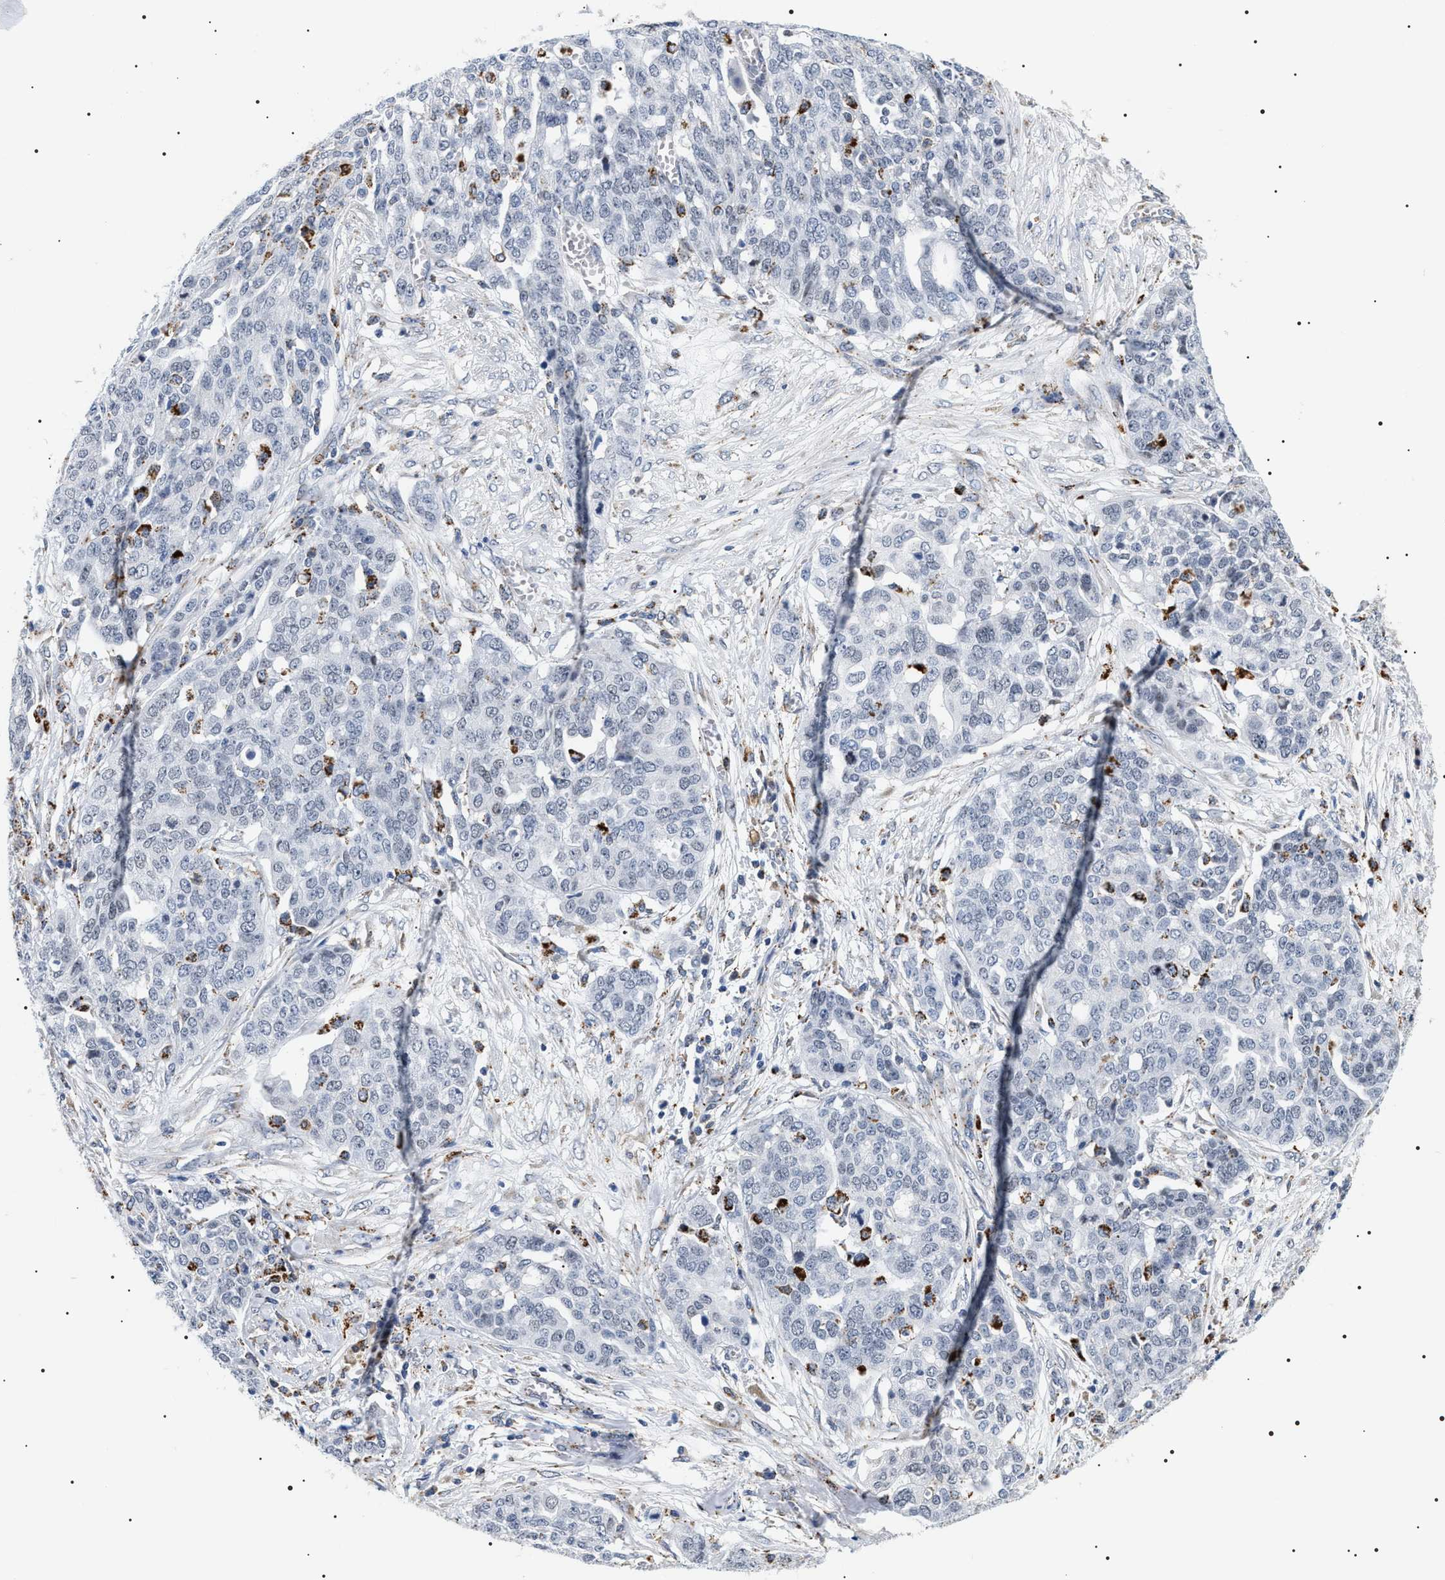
{"staining": {"intensity": "negative", "quantity": "none", "location": "none"}, "tissue": "ovarian cancer", "cell_type": "Tumor cells", "image_type": "cancer", "snomed": [{"axis": "morphology", "description": "Cystadenocarcinoma, serous, NOS"}, {"axis": "topography", "description": "Soft tissue"}, {"axis": "topography", "description": "Ovary"}], "caption": "Protein analysis of ovarian cancer (serous cystadenocarcinoma) reveals no significant positivity in tumor cells.", "gene": "HSD17B11", "patient": {"sex": "female", "age": 57}}